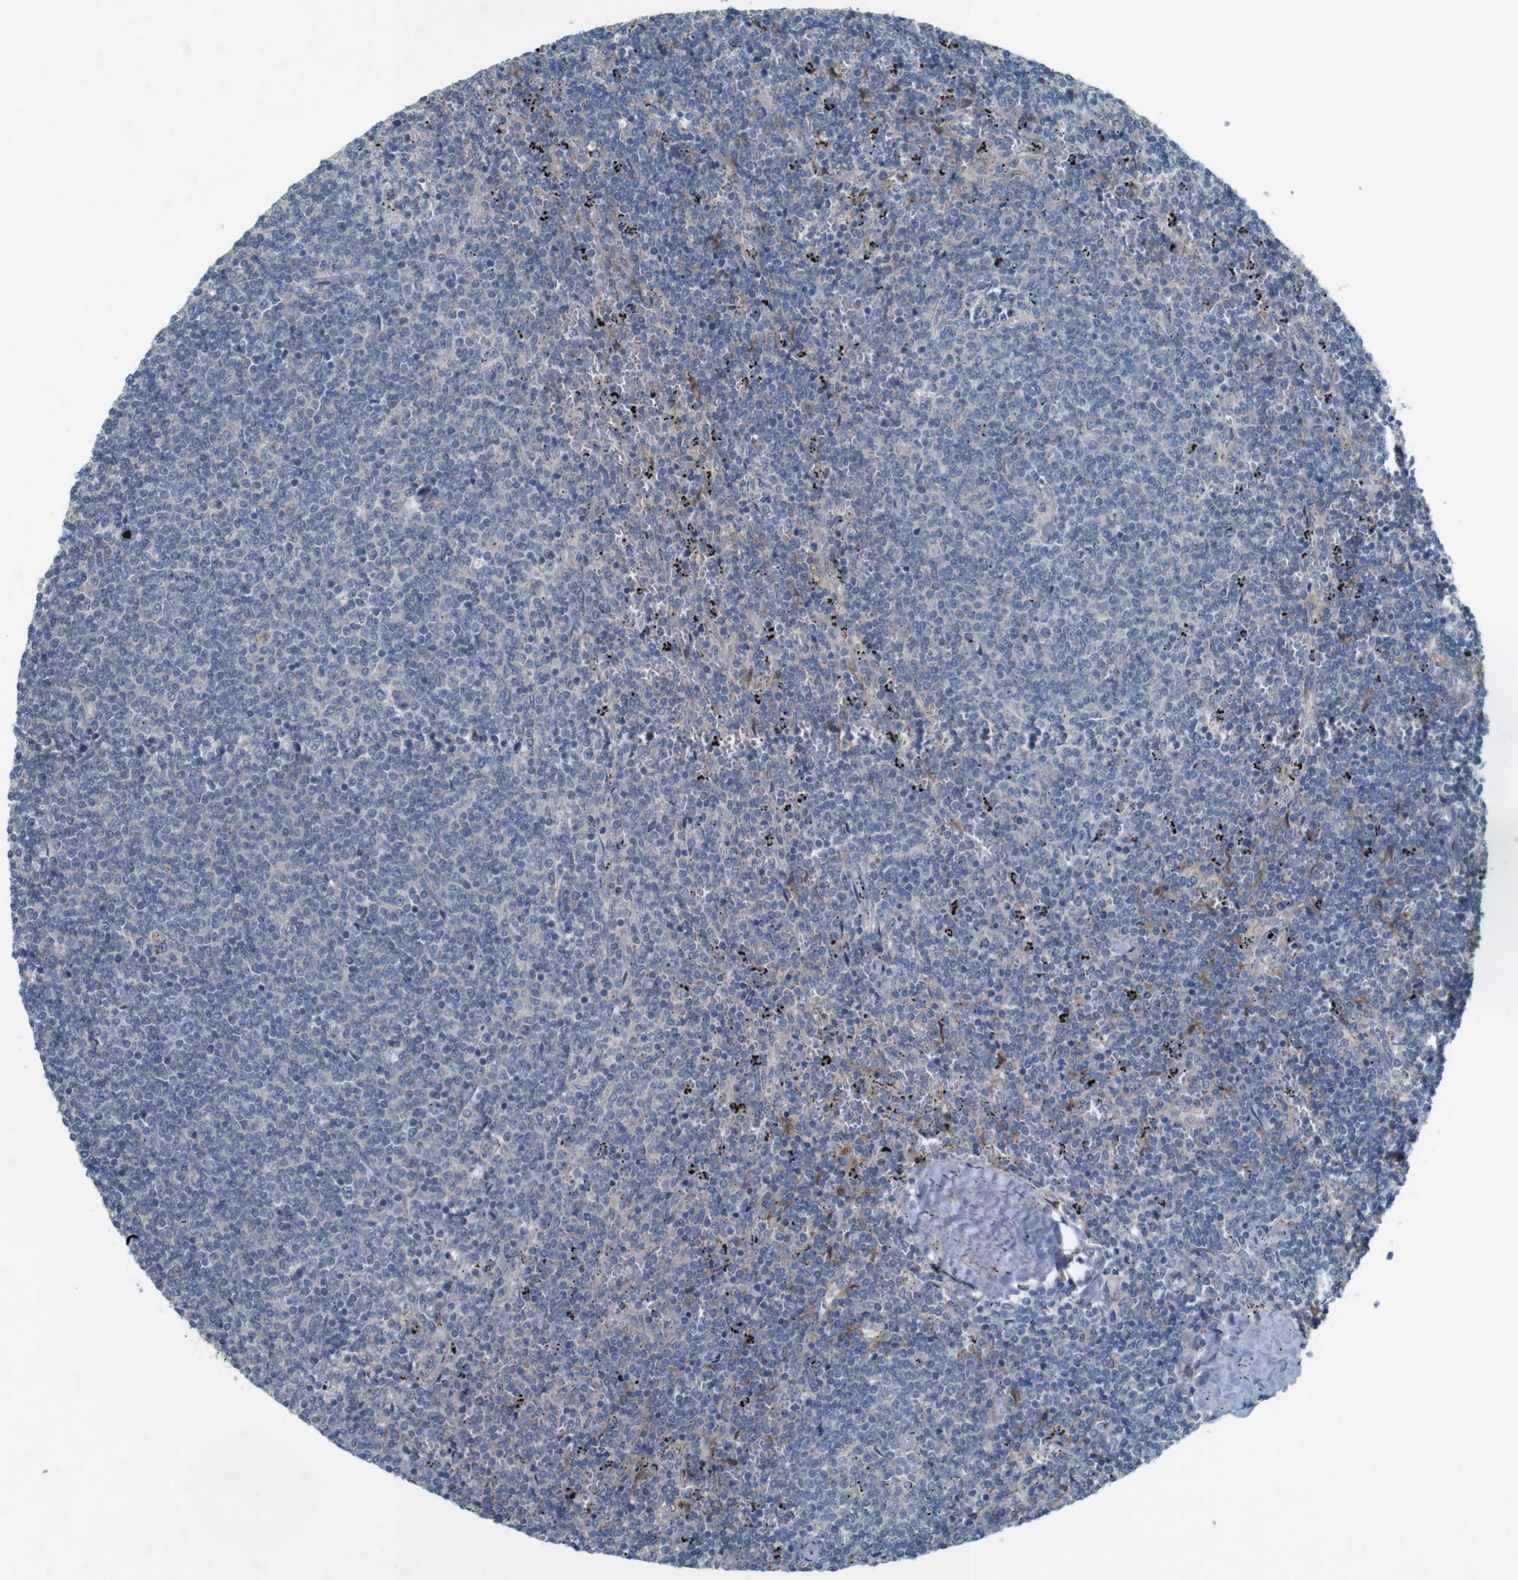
{"staining": {"intensity": "weak", "quantity": "<25%", "location": "cytoplasmic/membranous"}, "tissue": "lymphoma", "cell_type": "Tumor cells", "image_type": "cancer", "snomed": [{"axis": "morphology", "description": "Malignant lymphoma, non-Hodgkin's type, Low grade"}, {"axis": "topography", "description": "Spleen"}], "caption": "This is an immunohistochemistry (IHC) micrograph of human malignant lymphoma, non-Hodgkin's type (low-grade). There is no staining in tumor cells.", "gene": "MOGAT3", "patient": {"sex": "female", "age": 50}}